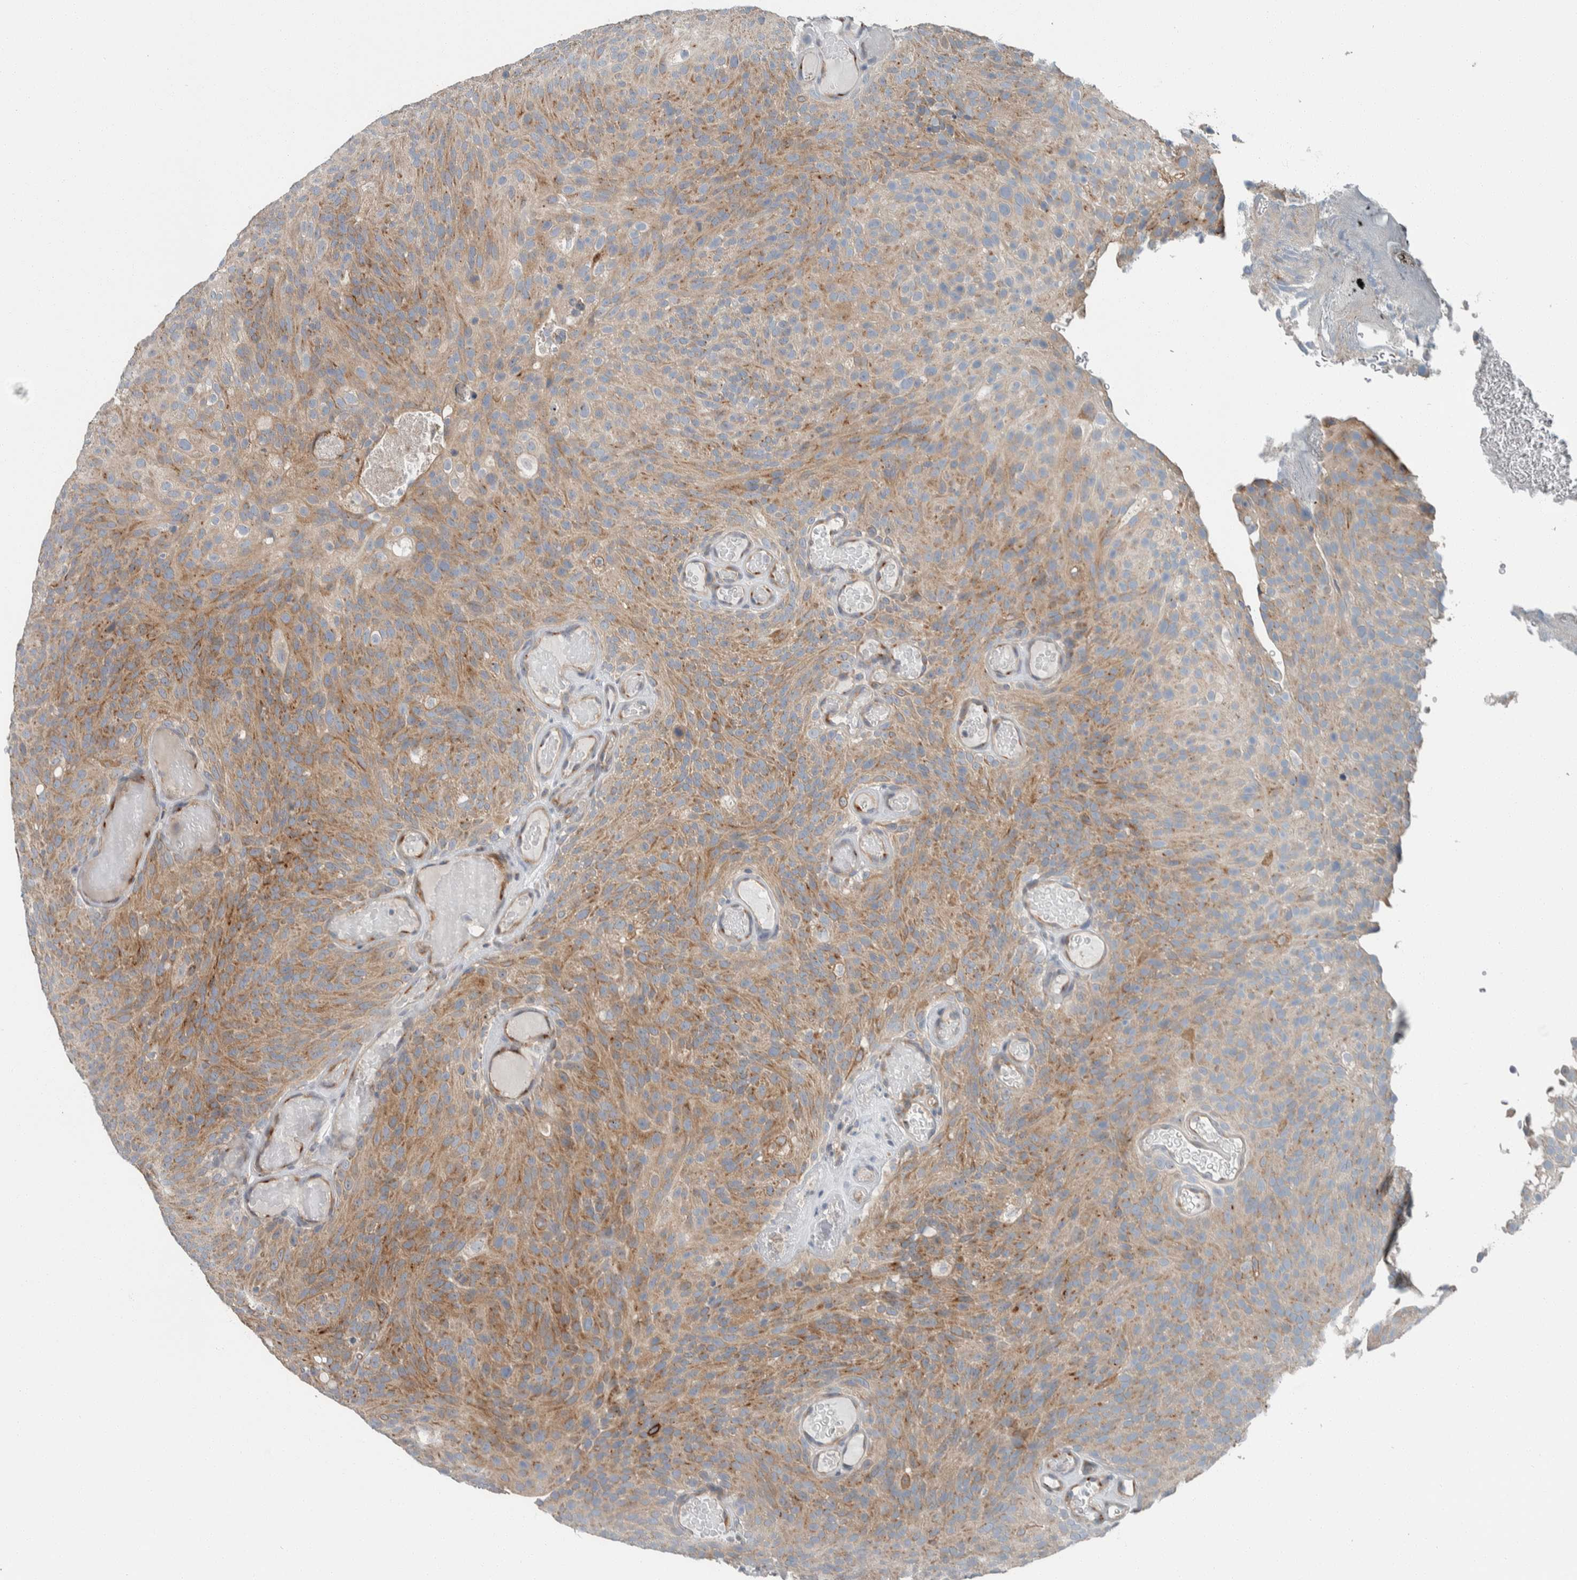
{"staining": {"intensity": "moderate", "quantity": ">75%", "location": "cytoplasmic/membranous"}, "tissue": "urothelial cancer", "cell_type": "Tumor cells", "image_type": "cancer", "snomed": [{"axis": "morphology", "description": "Urothelial carcinoma, Low grade"}, {"axis": "topography", "description": "Urinary bladder"}], "caption": "A brown stain highlights moderate cytoplasmic/membranous expression of a protein in urothelial cancer tumor cells. (Stains: DAB (3,3'-diaminobenzidine) in brown, nuclei in blue, Microscopy: brightfield microscopy at high magnification).", "gene": "USP25", "patient": {"sex": "male", "age": 78}}